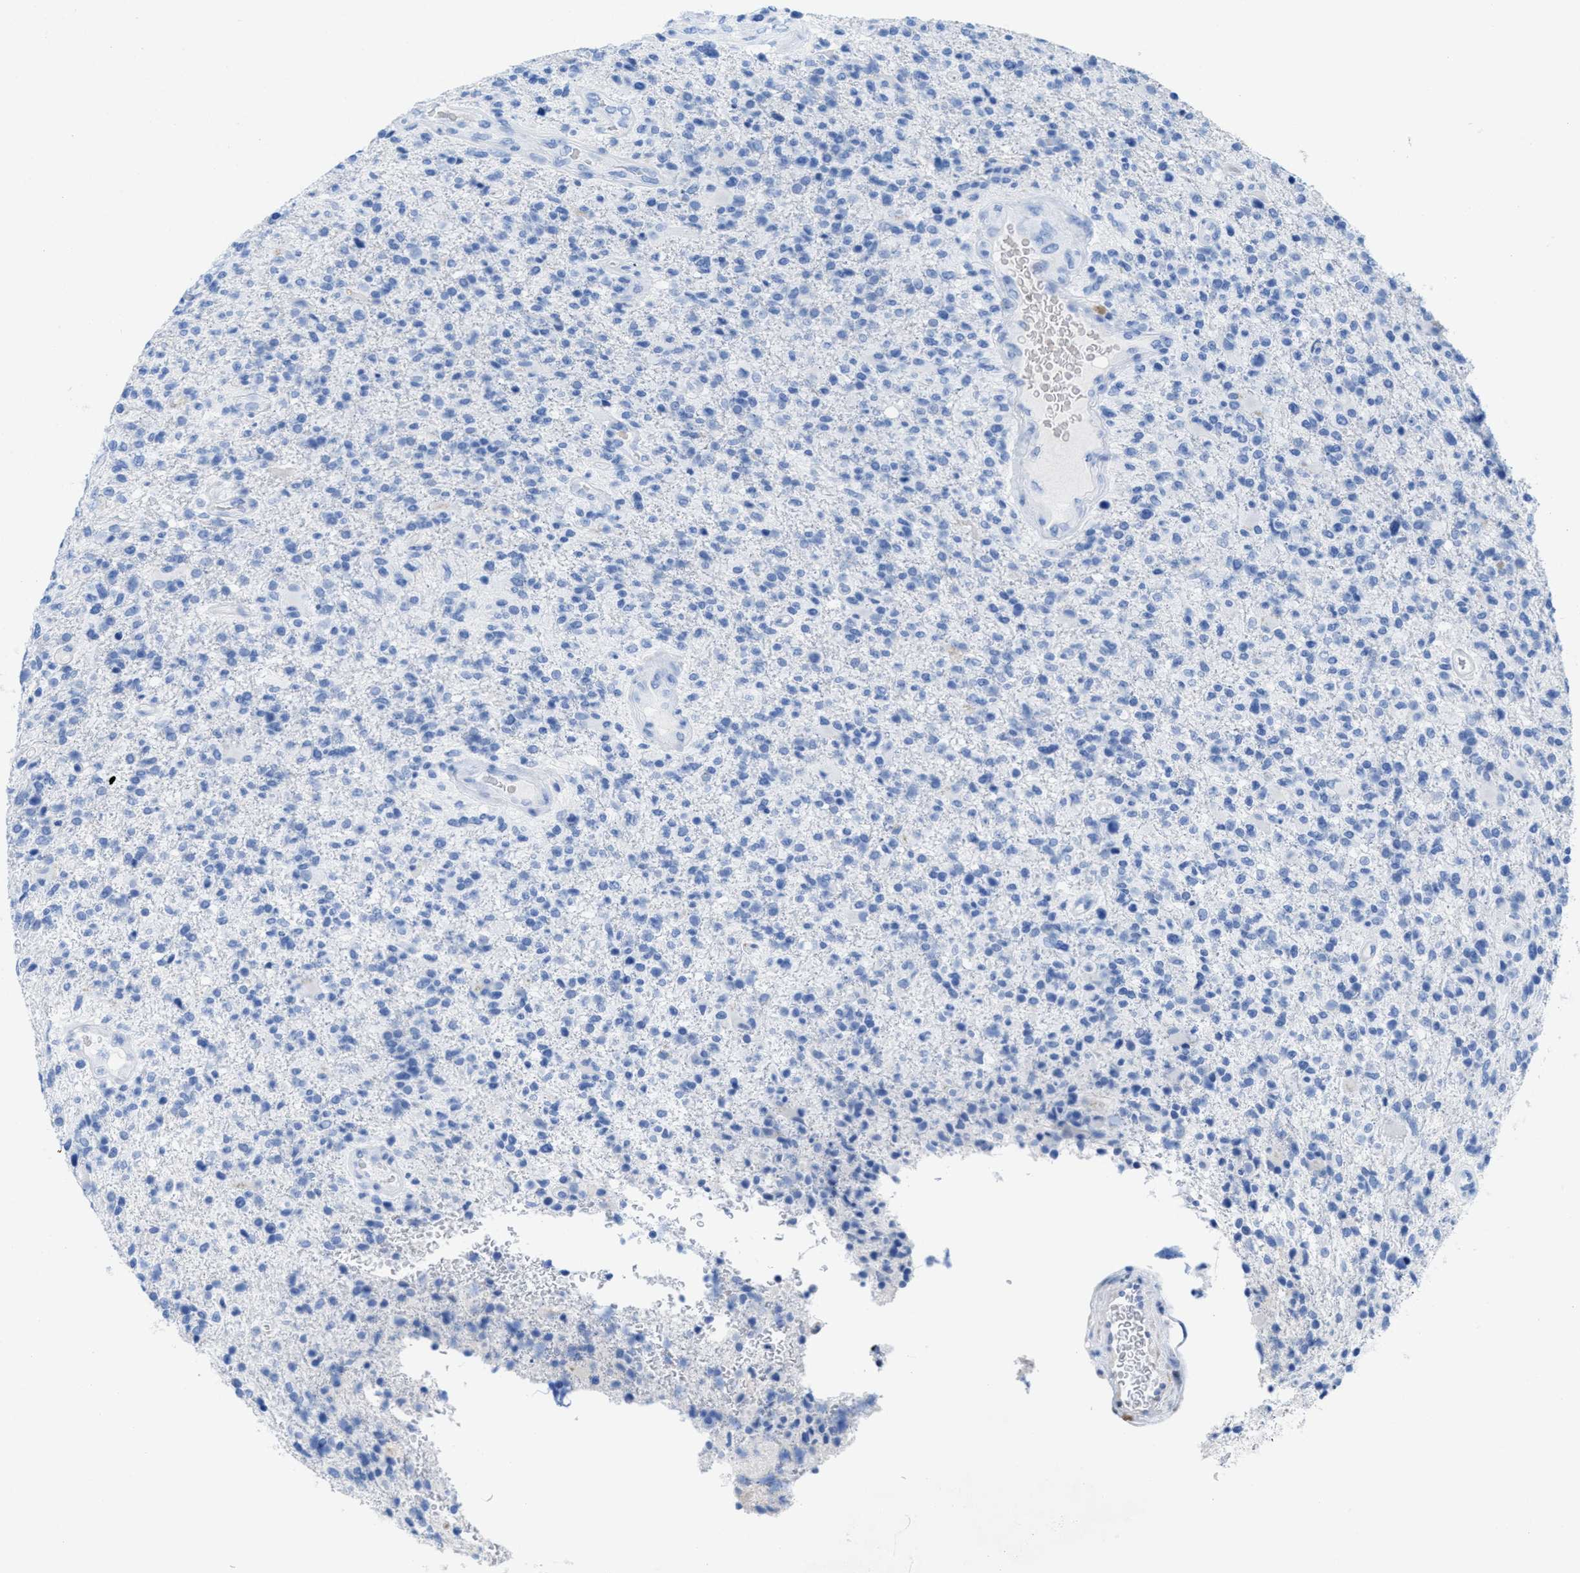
{"staining": {"intensity": "negative", "quantity": "none", "location": "none"}, "tissue": "glioma", "cell_type": "Tumor cells", "image_type": "cancer", "snomed": [{"axis": "morphology", "description": "Glioma, malignant, High grade"}, {"axis": "topography", "description": "Brain"}], "caption": "Tumor cells are negative for brown protein staining in high-grade glioma (malignant). The staining was performed using DAB (3,3'-diaminobenzidine) to visualize the protein expression in brown, while the nuclei were stained in blue with hematoxylin (Magnification: 20x).", "gene": "ANKFN1", "patient": {"sex": "male", "age": 72}}